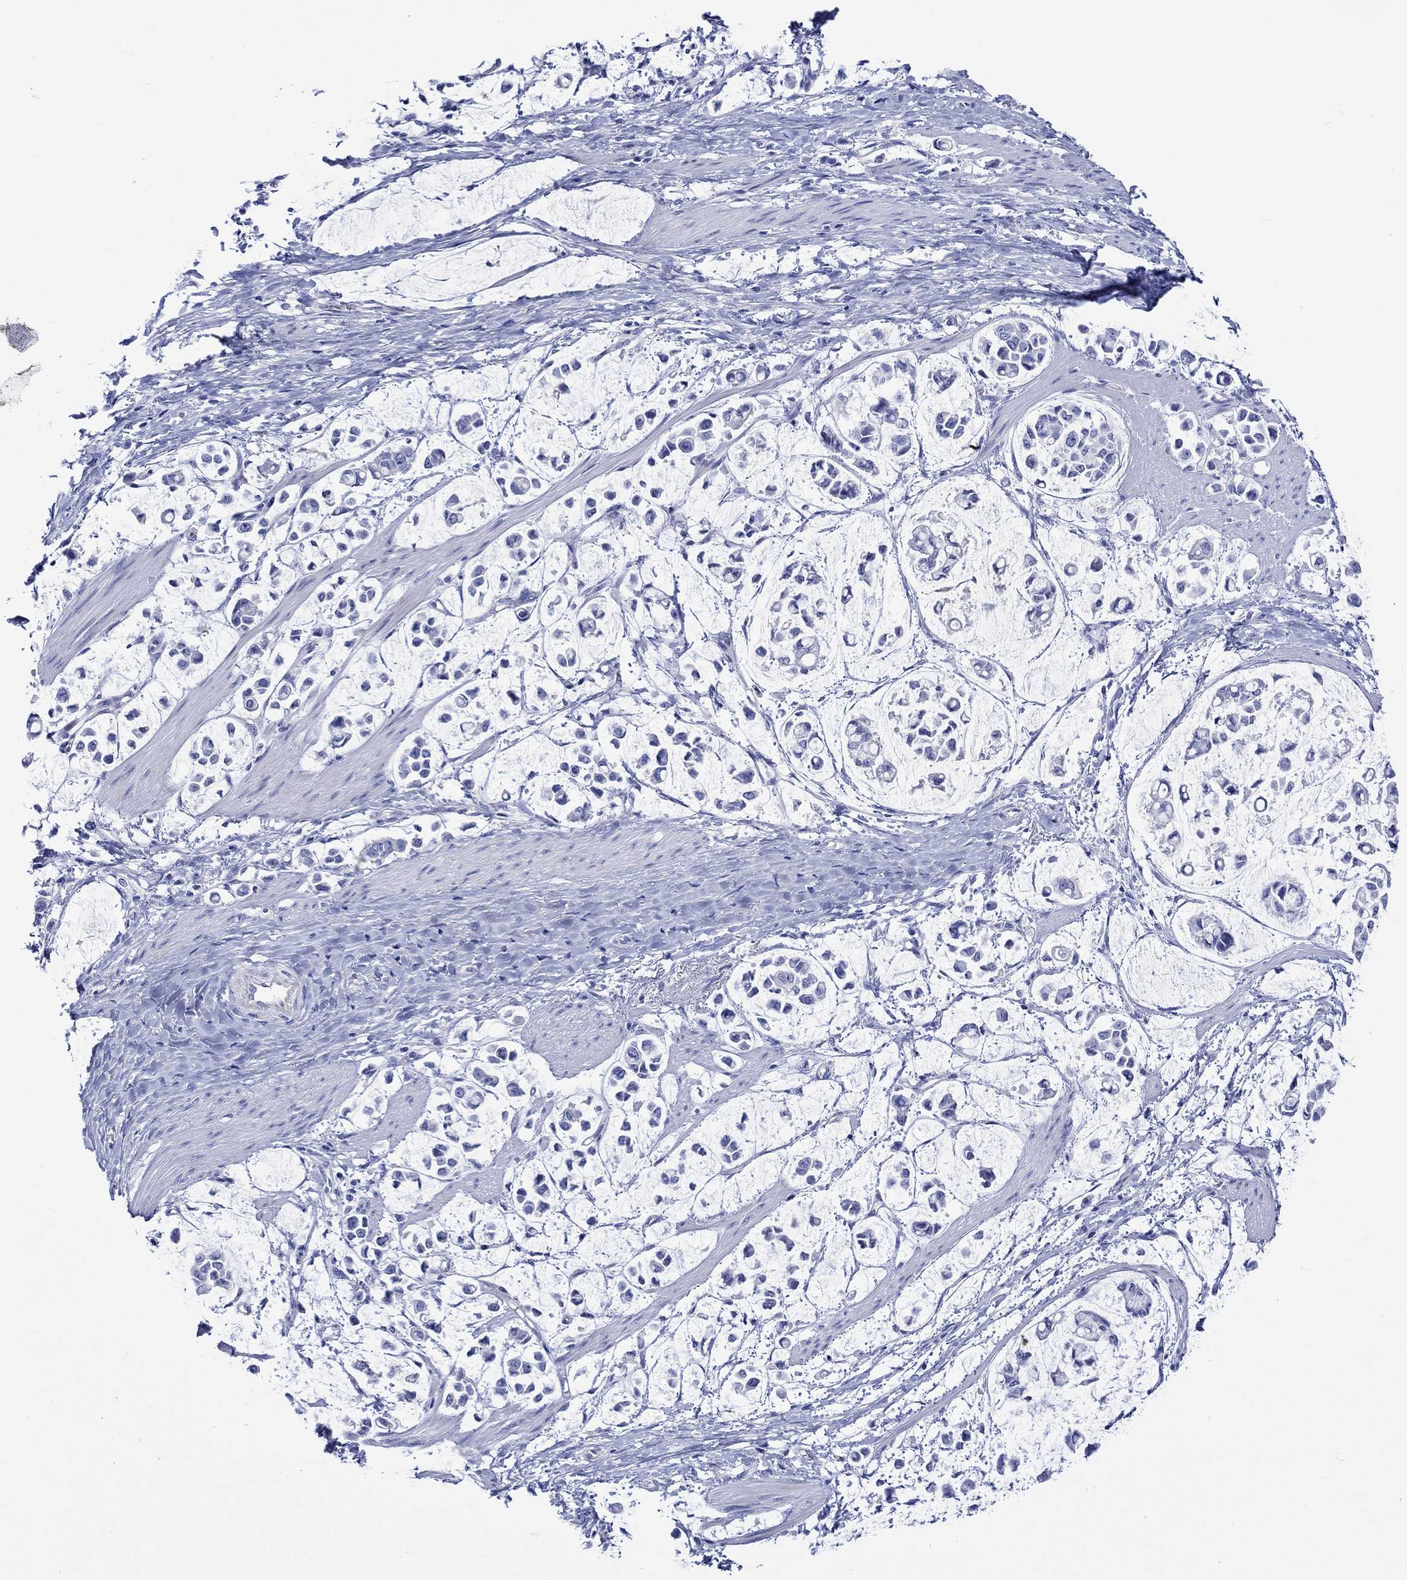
{"staining": {"intensity": "negative", "quantity": "none", "location": "none"}, "tissue": "stomach cancer", "cell_type": "Tumor cells", "image_type": "cancer", "snomed": [{"axis": "morphology", "description": "Adenocarcinoma, NOS"}, {"axis": "topography", "description": "Stomach"}], "caption": "An immunohistochemistry photomicrograph of stomach adenocarcinoma is shown. There is no staining in tumor cells of stomach adenocarcinoma.", "gene": "HARBI1", "patient": {"sex": "male", "age": 82}}